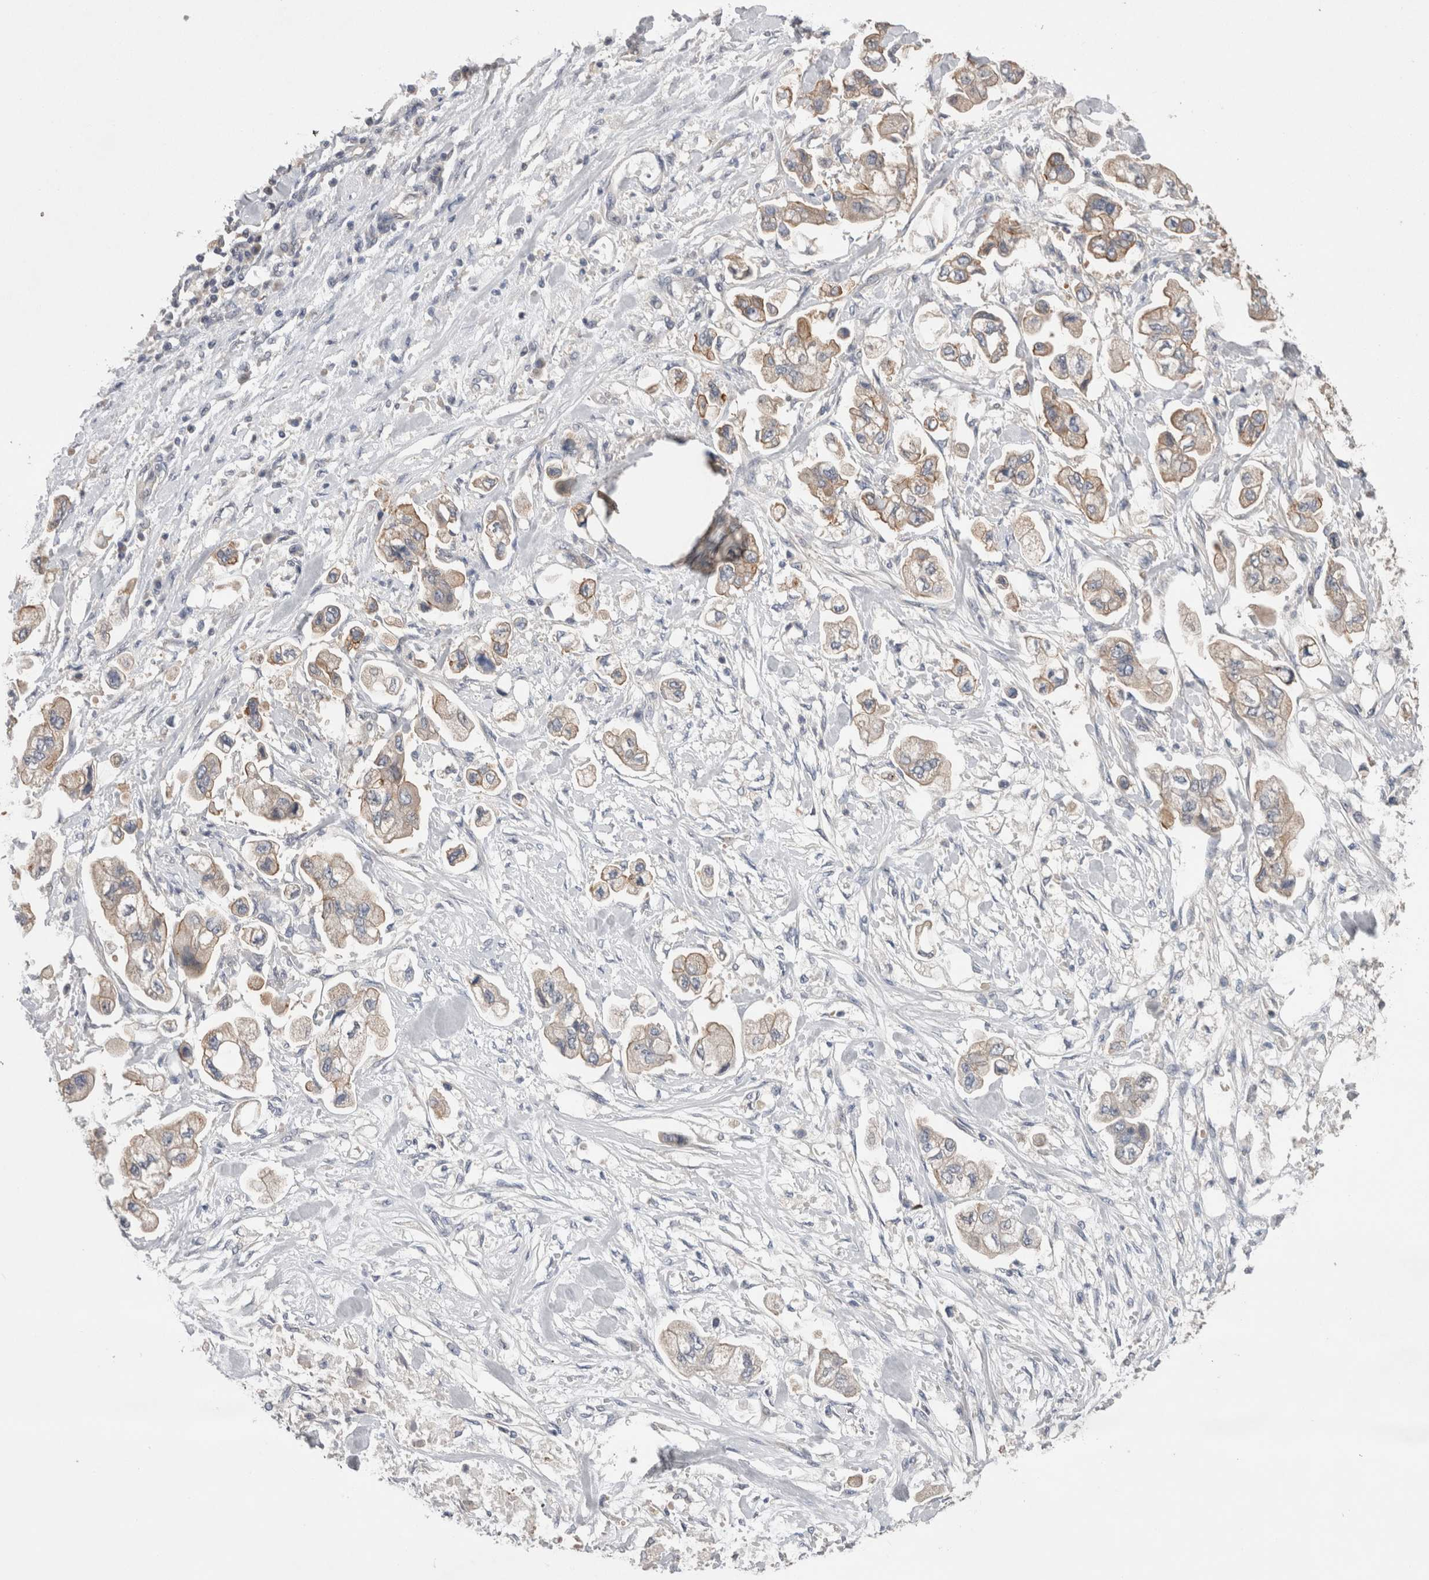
{"staining": {"intensity": "moderate", "quantity": "25%-75%", "location": "cytoplasmic/membranous"}, "tissue": "stomach cancer", "cell_type": "Tumor cells", "image_type": "cancer", "snomed": [{"axis": "morphology", "description": "Normal tissue, NOS"}, {"axis": "morphology", "description": "Adenocarcinoma, NOS"}, {"axis": "topography", "description": "Stomach"}], "caption": "This image shows immunohistochemistry staining of stomach cancer (adenocarcinoma), with medium moderate cytoplasmic/membranous staining in about 25%-75% of tumor cells.", "gene": "OTOR", "patient": {"sex": "male", "age": 62}}